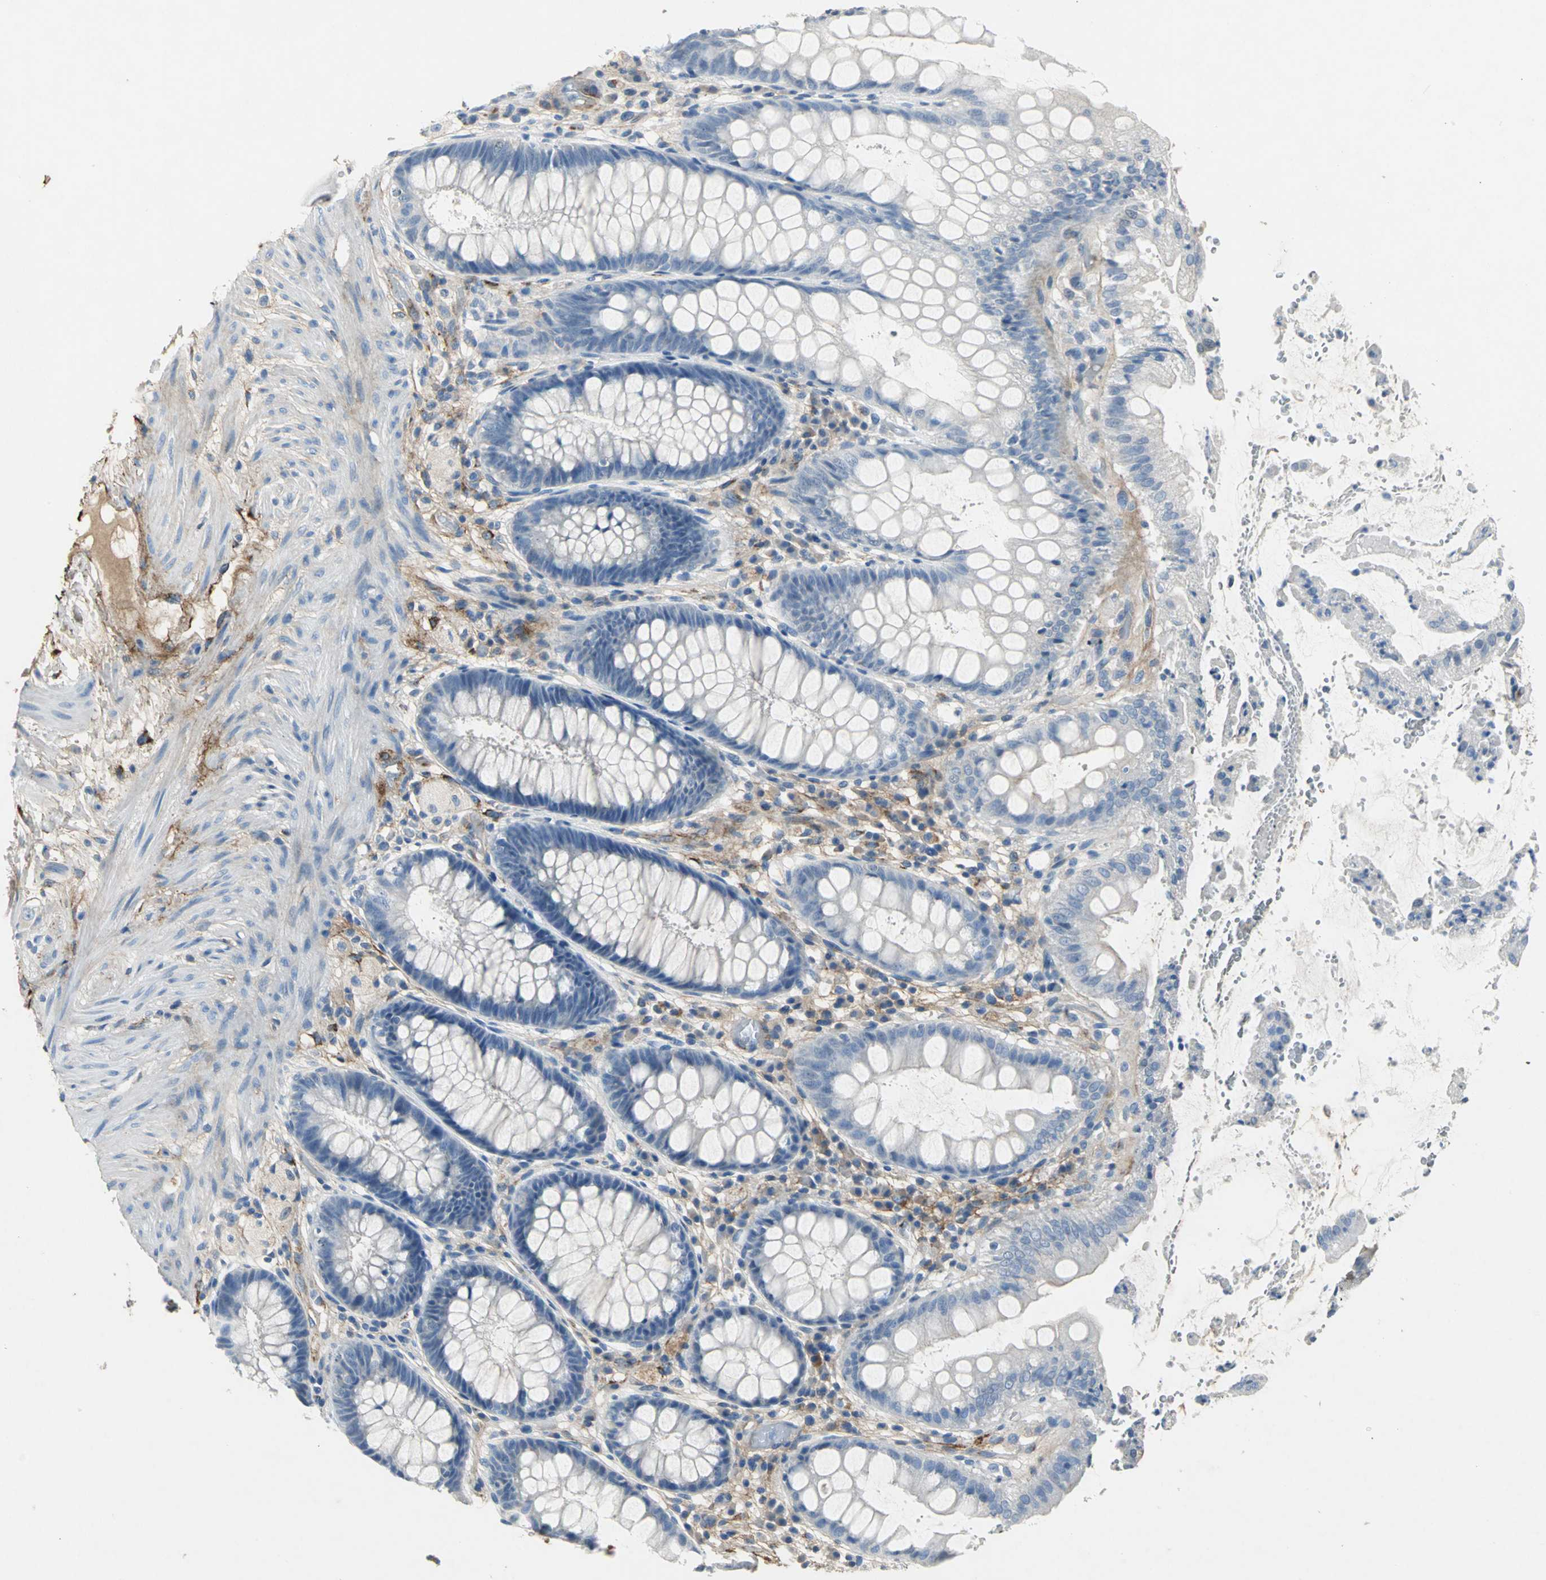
{"staining": {"intensity": "negative", "quantity": "none", "location": "none"}, "tissue": "rectum", "cell_type": "Glandular cells", "image_type": "normal", "snomed": [{"axis": "morphology", "description": "Normal tissue, NOS"}, {"axis": "topography", "description": "Rectum"}], "caption": "Glandular cells are negative for brown protein staining in benign rectum. (DAB (3,3'-diaminobenzidine) IHC visualized using brightfield microscopy, high magnification).", "gene": "EFNB3", "patient": {"sex": "female", "age": 46}}